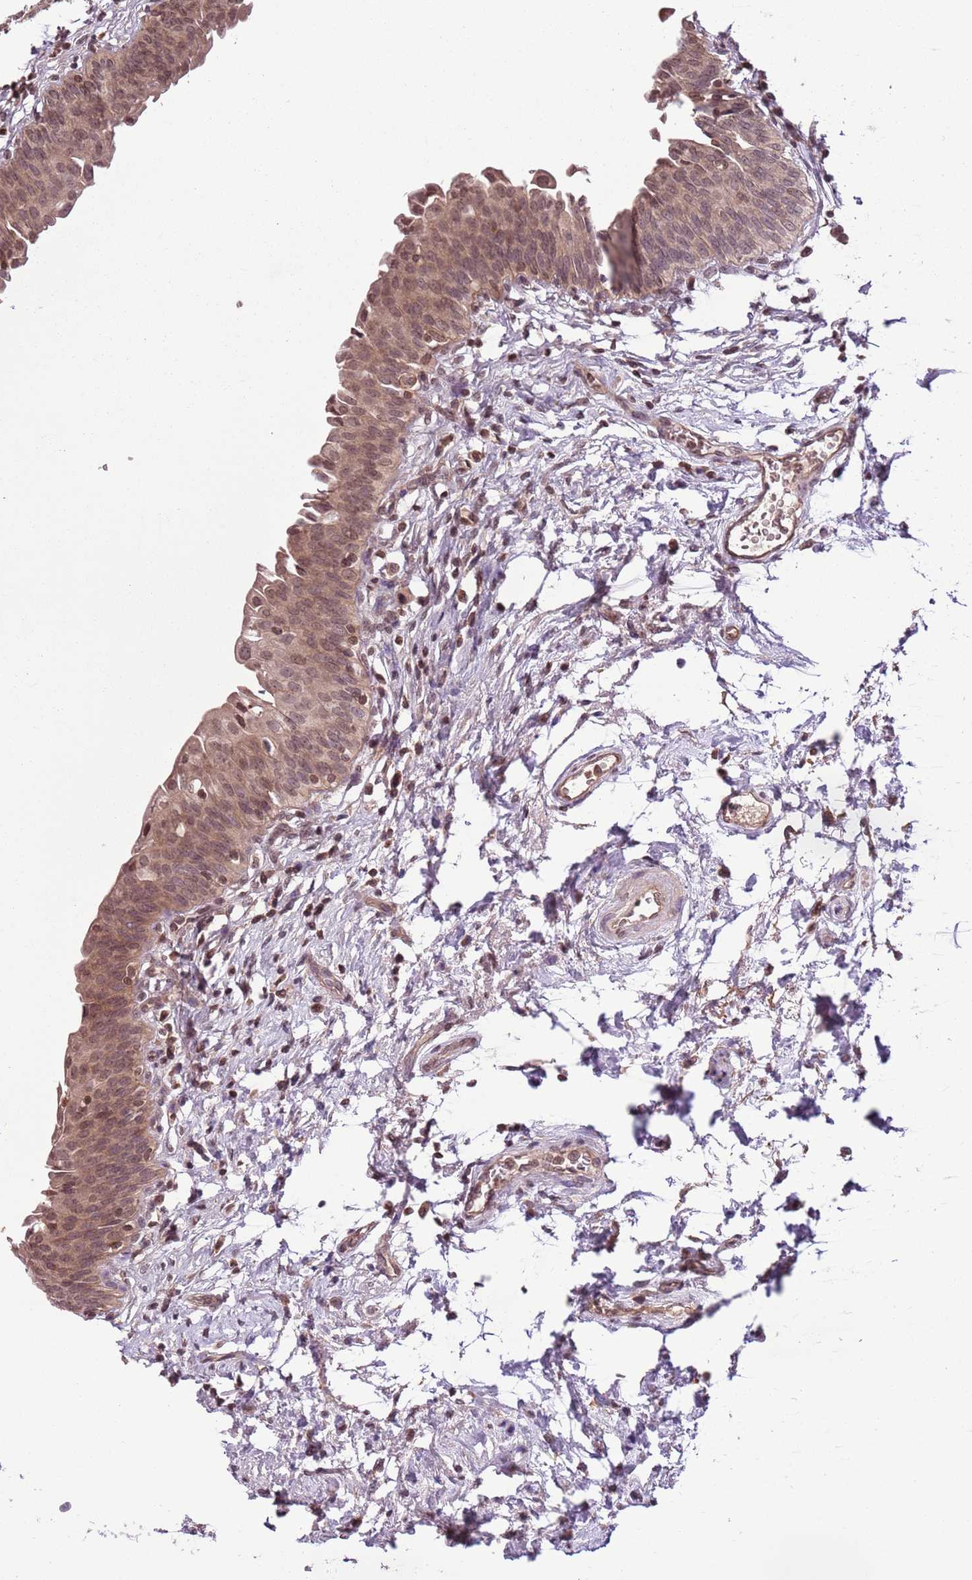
{"staining": {"intensity": "moderate", "quantity": ">75%", "location": "cytoplasmic/membranous,nuclear"}, "tissue": "urinary bladder", "cell_type": "Urothelial cells", "image_type": "normal", "snomed": [{"axis": "morphology", "description": "Normal tissue, NOS"}, {"axis": "topography", "description": "Urinary bladder"}], "caption": "Urinary bladder stained for a protein displays moderate cytoplasmic/membranous,nuclear positivity in urothelial cells. (IHC, brightfield microscopy, high magnification).", "gene": "CAPN9", "patient": {"sex": "male", "age": 83}}